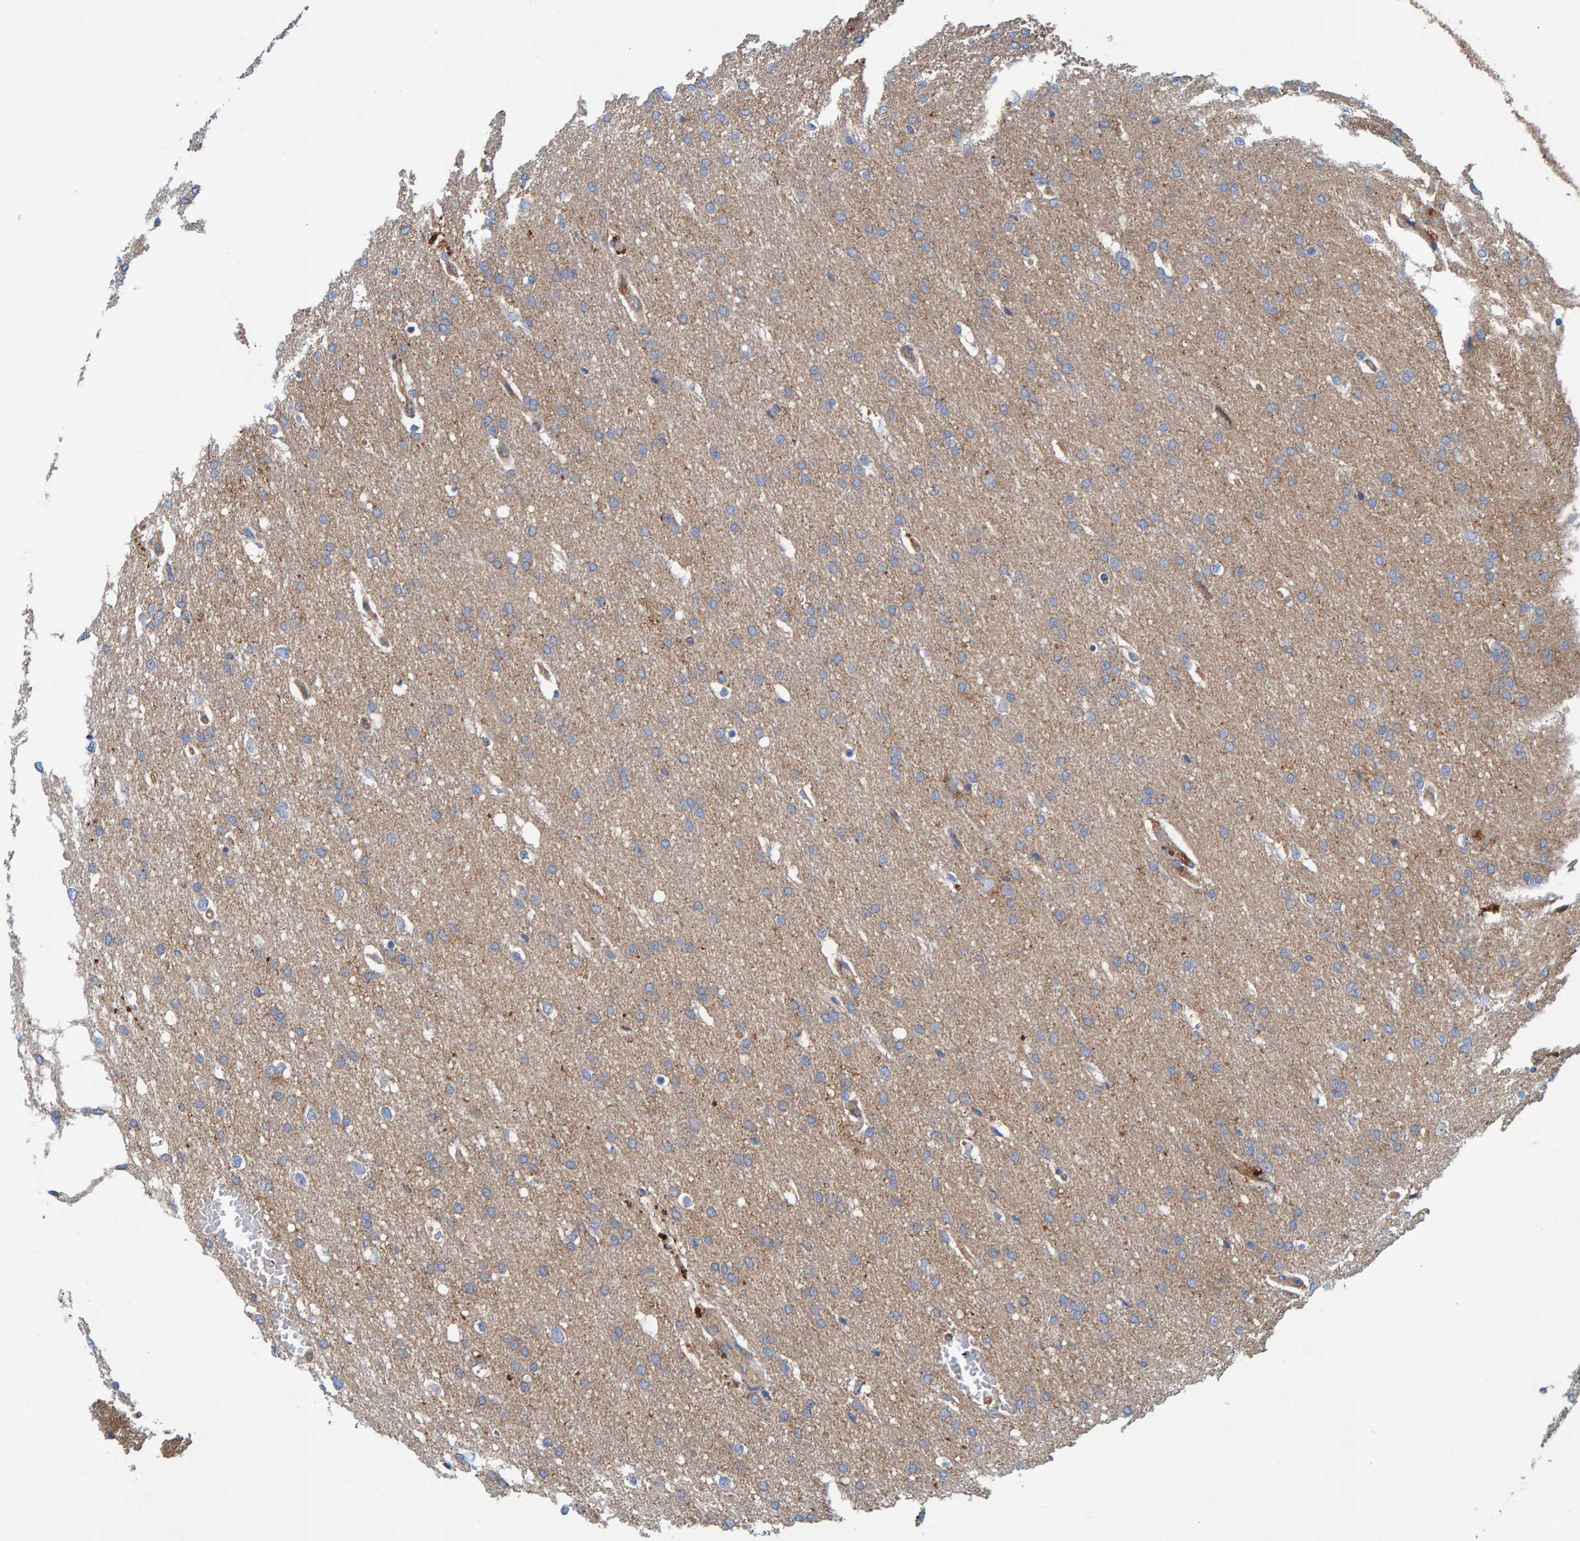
{"staining": {"intensity": "weak", "quantity": "<25%", "location": "cytoplasmic/membranous"}, "tissue": "glioma", "cell_type": "Tumor cells", "image_type": "cancer", "snomed": [{"axis": "morphology", "description": "Glioma, malignant, Low grade"}, {"axis": "topography", "description": "Brain"}], "caption": "Micrograph shows no significant protein expression in tumor cells of glioma.", "gene": "MKLN1", "patient": {"sex": "female", "age": 37}}